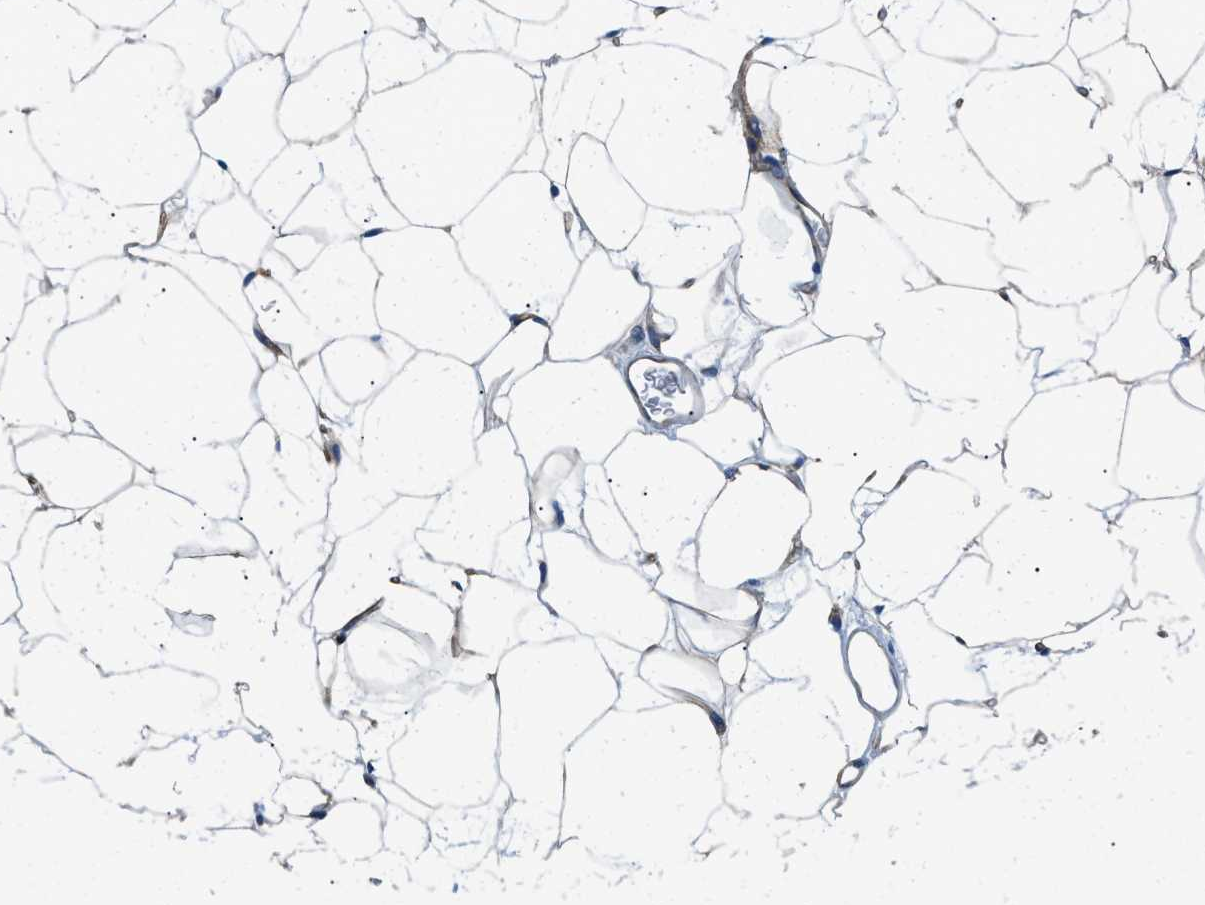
{"staining": {"intensity": "moderate", "quantity": "25%-75%", "location": "cytoplasmic/membranous"}, "tissue": "adipose tissue", "cell_type": "Adipocytes", "image_type": "normal", "snomed": [{"axis": "morphology", "description": "Normal tissue, NOS"}, {"axis": "topography", "description": "Breast"}, {"axis": "topography", "description": "Soft tissue"}], "caption": "Protein staining exhibits moderate cytoplasmic/membranous staining in approximately 25%-75% of adipocytes in unremarkable adipose tissue.", "gene": "STK33", "patient": {"sex": "female", "age": 75}}